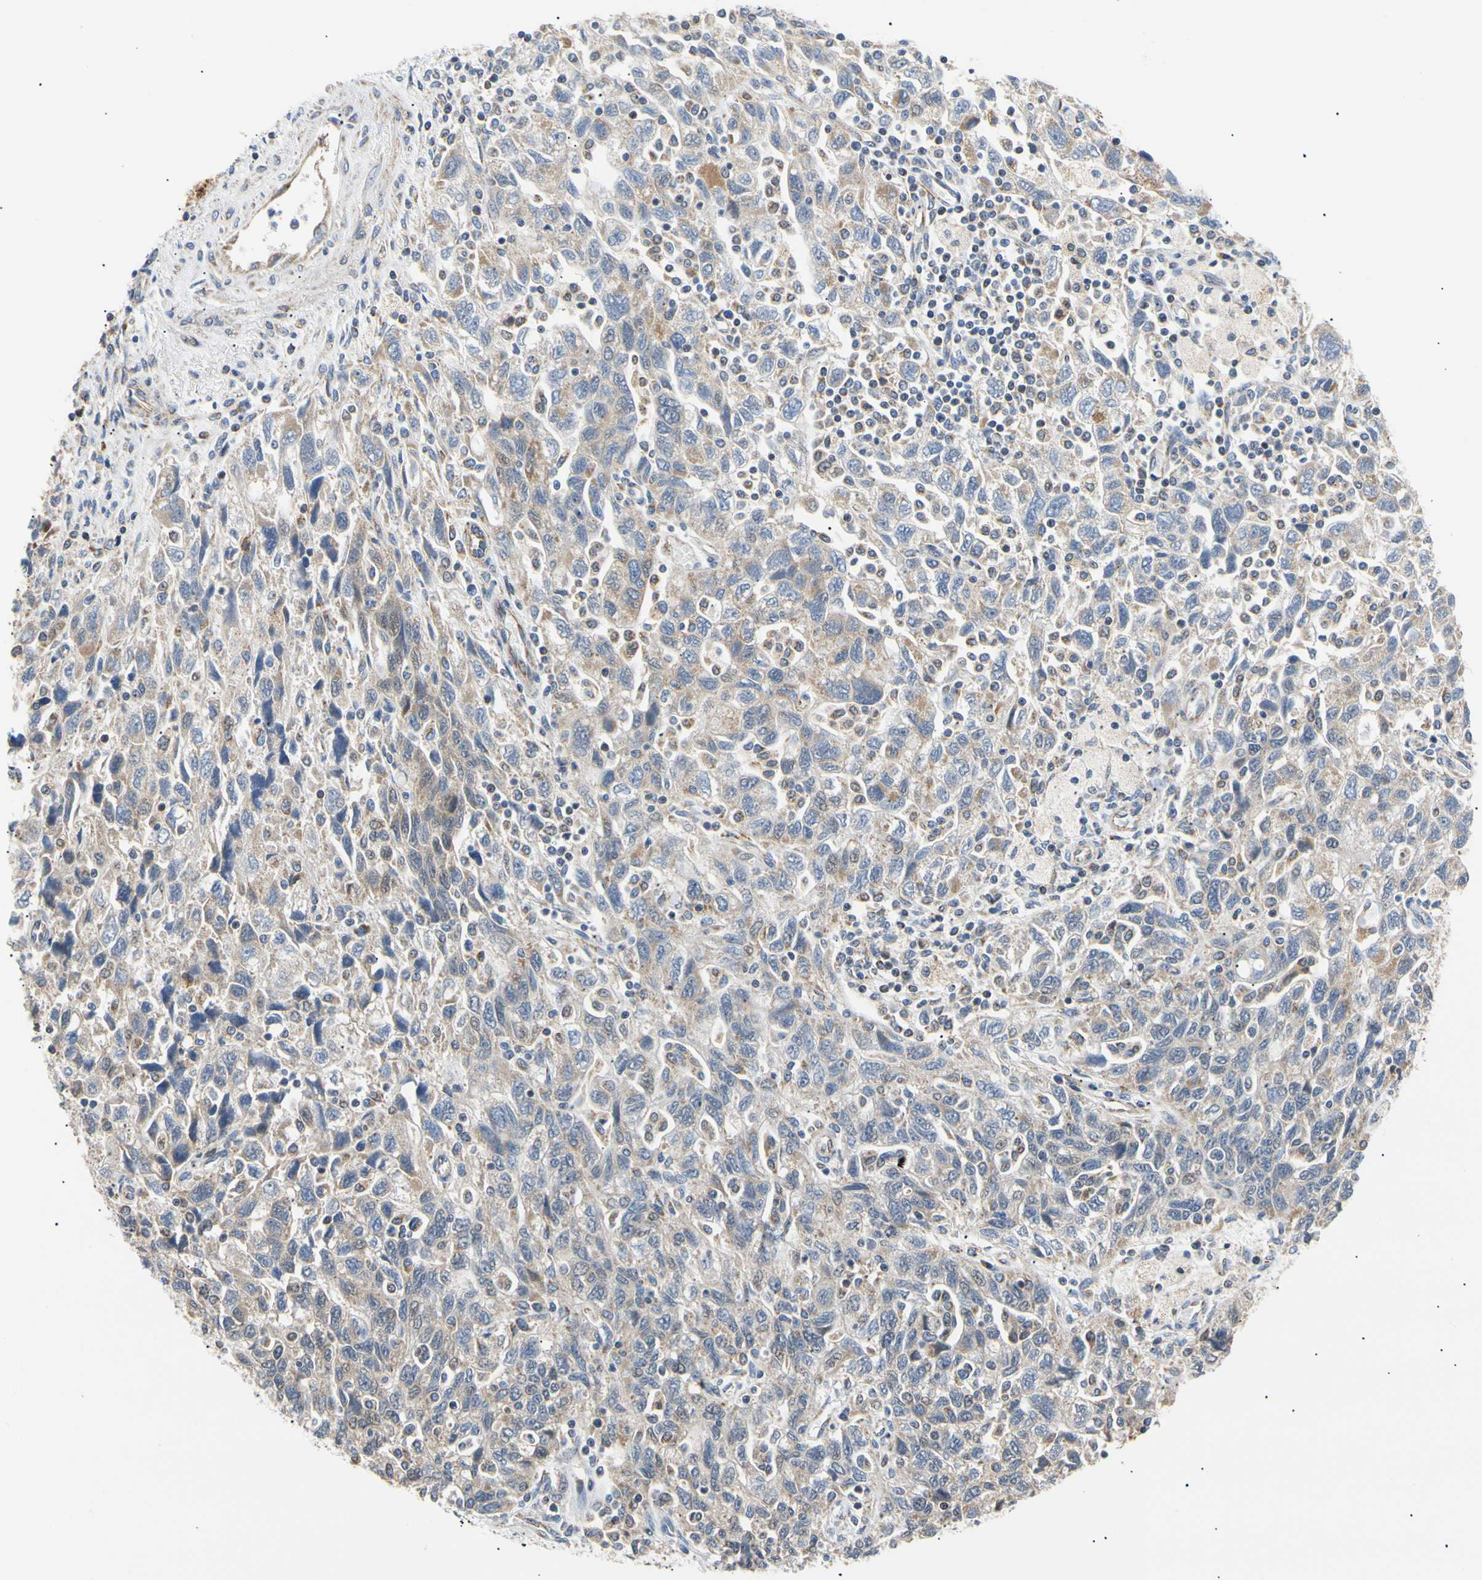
{"staining": {"intensity": "moderate", "quantity": ">75%", "location": "cytoplasmic/membranous"}, "tissue": "ovarian cancer", "cell_type": "Tumor cells", "image_type": "cancer", "snomed": [{"axis": "morphology", "description": "Carcinoma, NOS"}, {"axis": "morphology", "description": "Cystadenocarcinoma, serous, NOS"}, {"axis": "topography", "description": "Ovary"}], "caption": "Immunohistochemistry photomicrograph of neoplastic tissue: human carcinoma (ovarian) stained using immunohistochemistry (IHC) shows medium levels of moderate protein expression localized specifically in the cytoplasmic/membranous of tumor cells, appearing as a cytoplasmic/membranous brown color.", "gene": "ACAT1", "patient": {"sex": "female", "age": 69}}